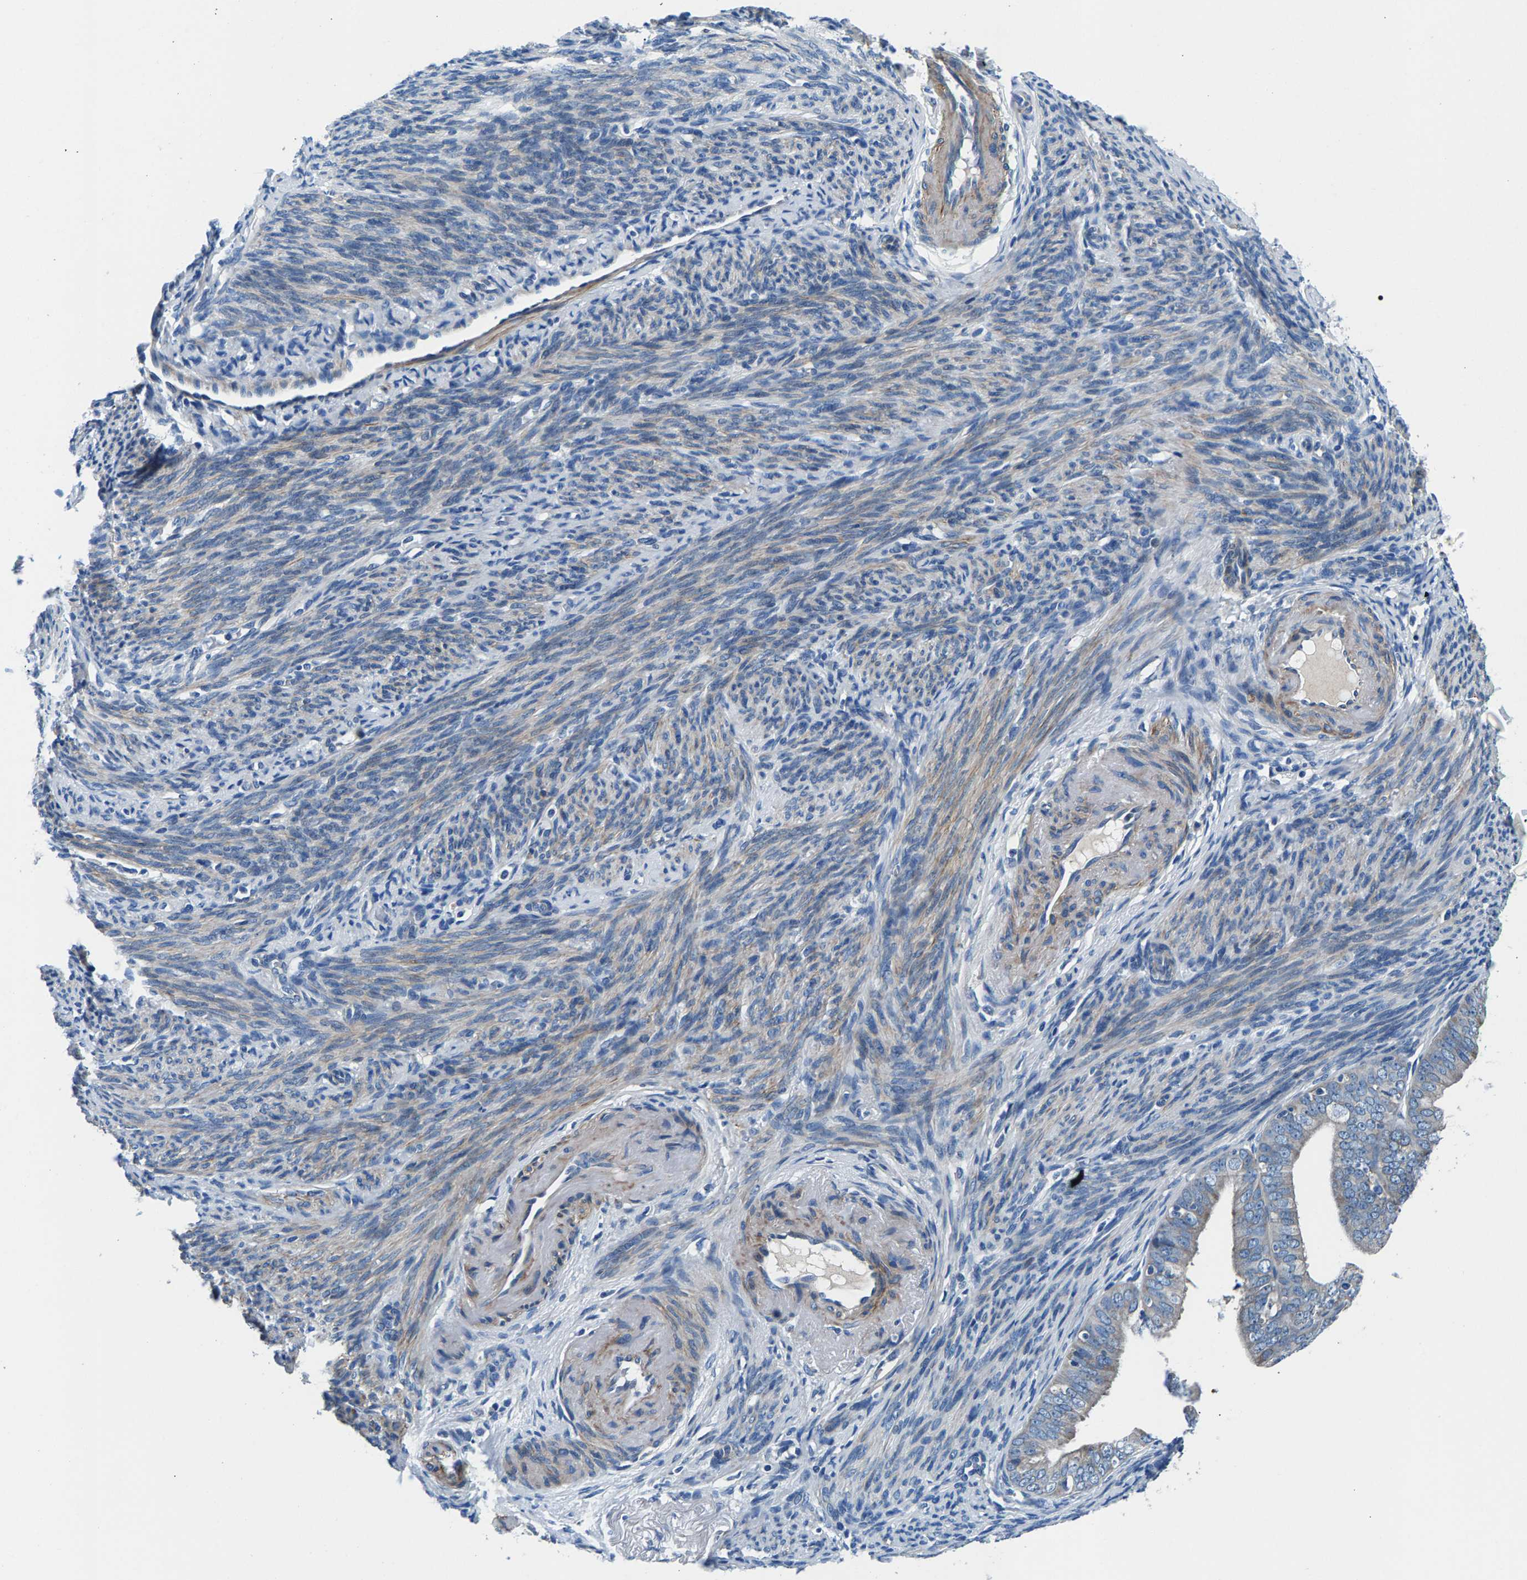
{"staining": {"intensity": "weak", "quantity": "25%-75%", "location": "cytoplasmic/membranous"}, "tissue": "endometrial cancer", "cell_type": "Tumor cells", "image_type": "cancer", "snomed": [{"axis": "morphology", "description": "Adenocarcinoma, NOS"}, {"axis": "topography", "description": "Endometrium"}], "caption": "A brown stain highlights weak cytoplasmic/membranous staining of a protein in human adenocarcinoma (endometrial) tumor cells.", "gene": "CDRT4", "patient": {"sex": "female", "age": 63}}